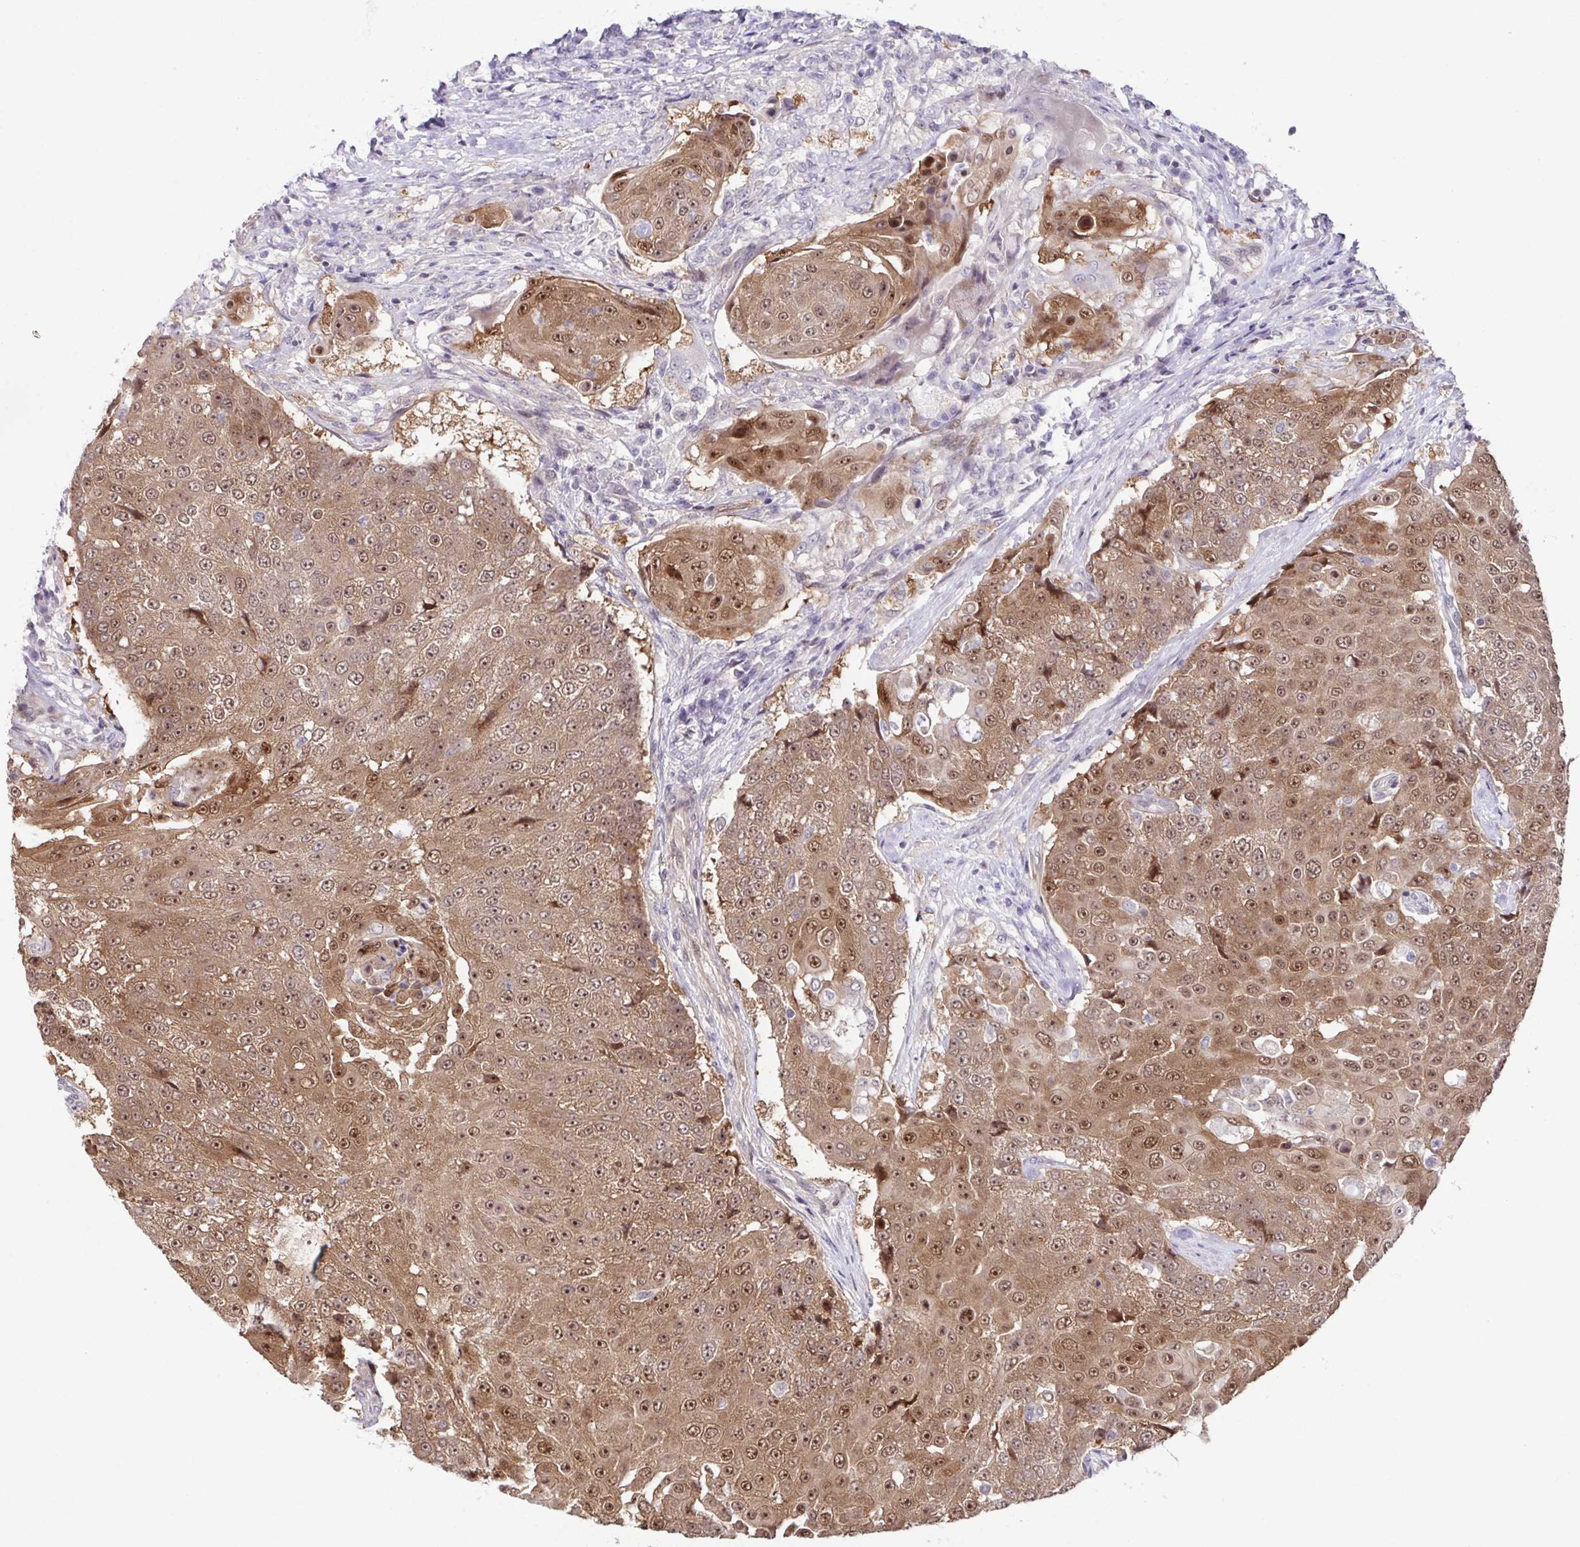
{"staining": {"intensity": "moderate", "quantity": ">75%", "location": "cytoplasmic/membranous,nuclear"}, "tissue": "urothelial cancer", "cell_type": "Tumor cells", "image_type": "cancer", "snomed": [{"axis": "morphology", "description": "Urothelial carcinoma, High grade"}, {"axis": "topography", "description": "Urinary bladder"}], "caption": "High-power microscopy captured an immunohistochemistry (IHC) image of urothelial carcinoma (high-grade), revealing moderate cytoplasmic/membranous and nuclear staining in about >75% of tumor cells.", "gene": "DNAJB1", "patient": {"sex": "female", "age": 63}}